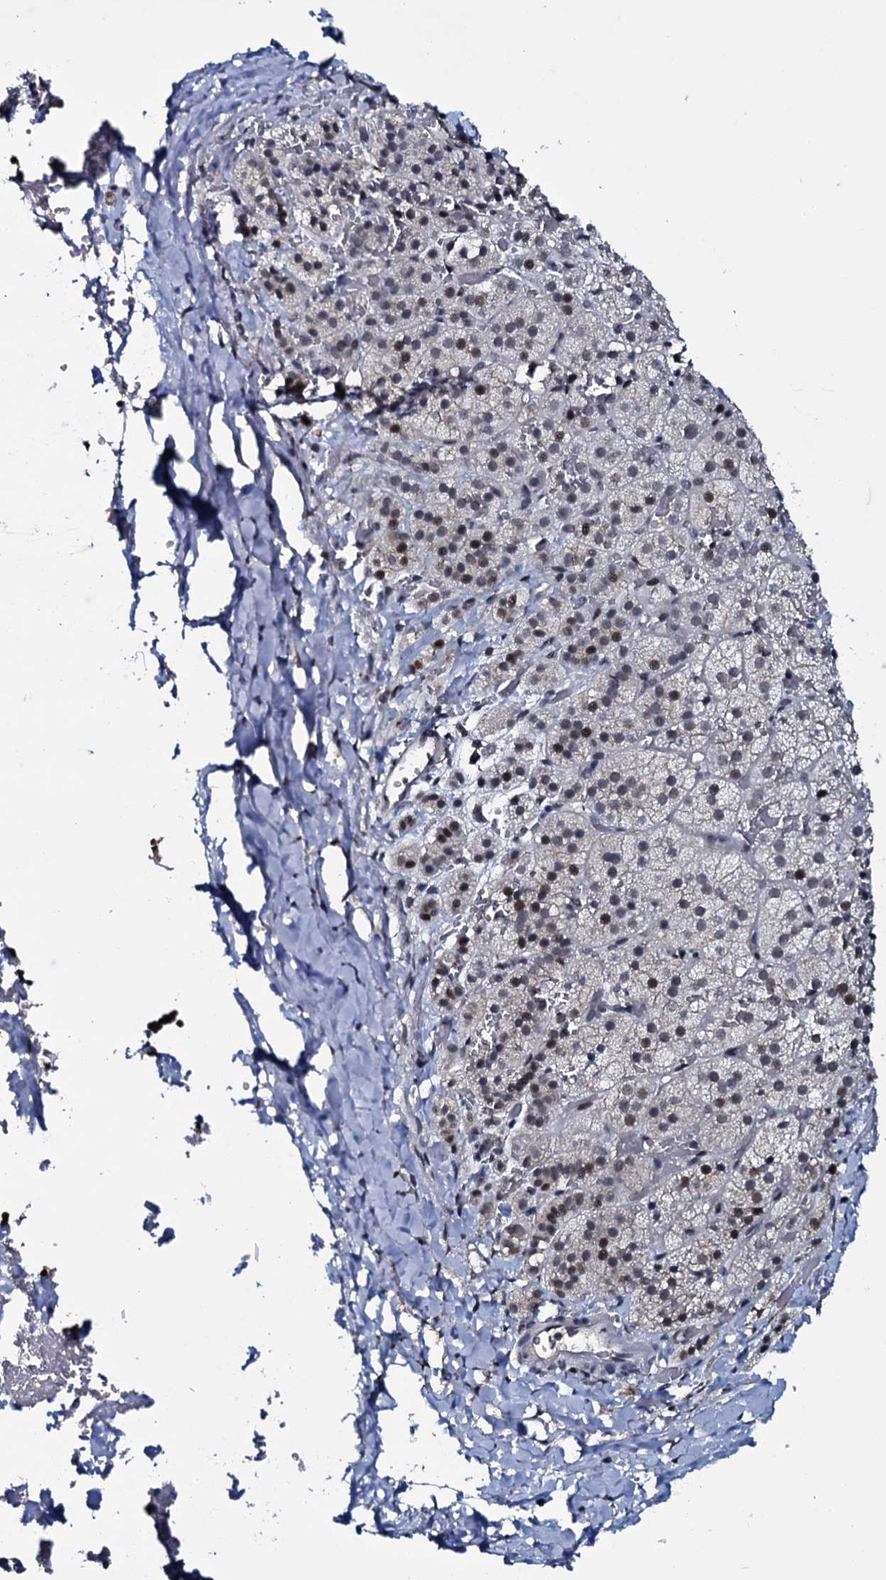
{"staining": {"intensity": "negative", "quantity": "none", "location": "none"}, "tissue": "adrenal gland", "cell_type": "Glandular cells", "image_type": "normal", "snomed": [{"axis": "morphology", "description": "Normal tissue, NOS"}, {"axis": "topography", "description": "Adrenal gland"}], "caption": "There is no significant staining in glandular cells of adrenal gland. Nuclei are stained in blue.", "gene": "SH2D4B", "patient": {"sex": "female", "age": 44}}